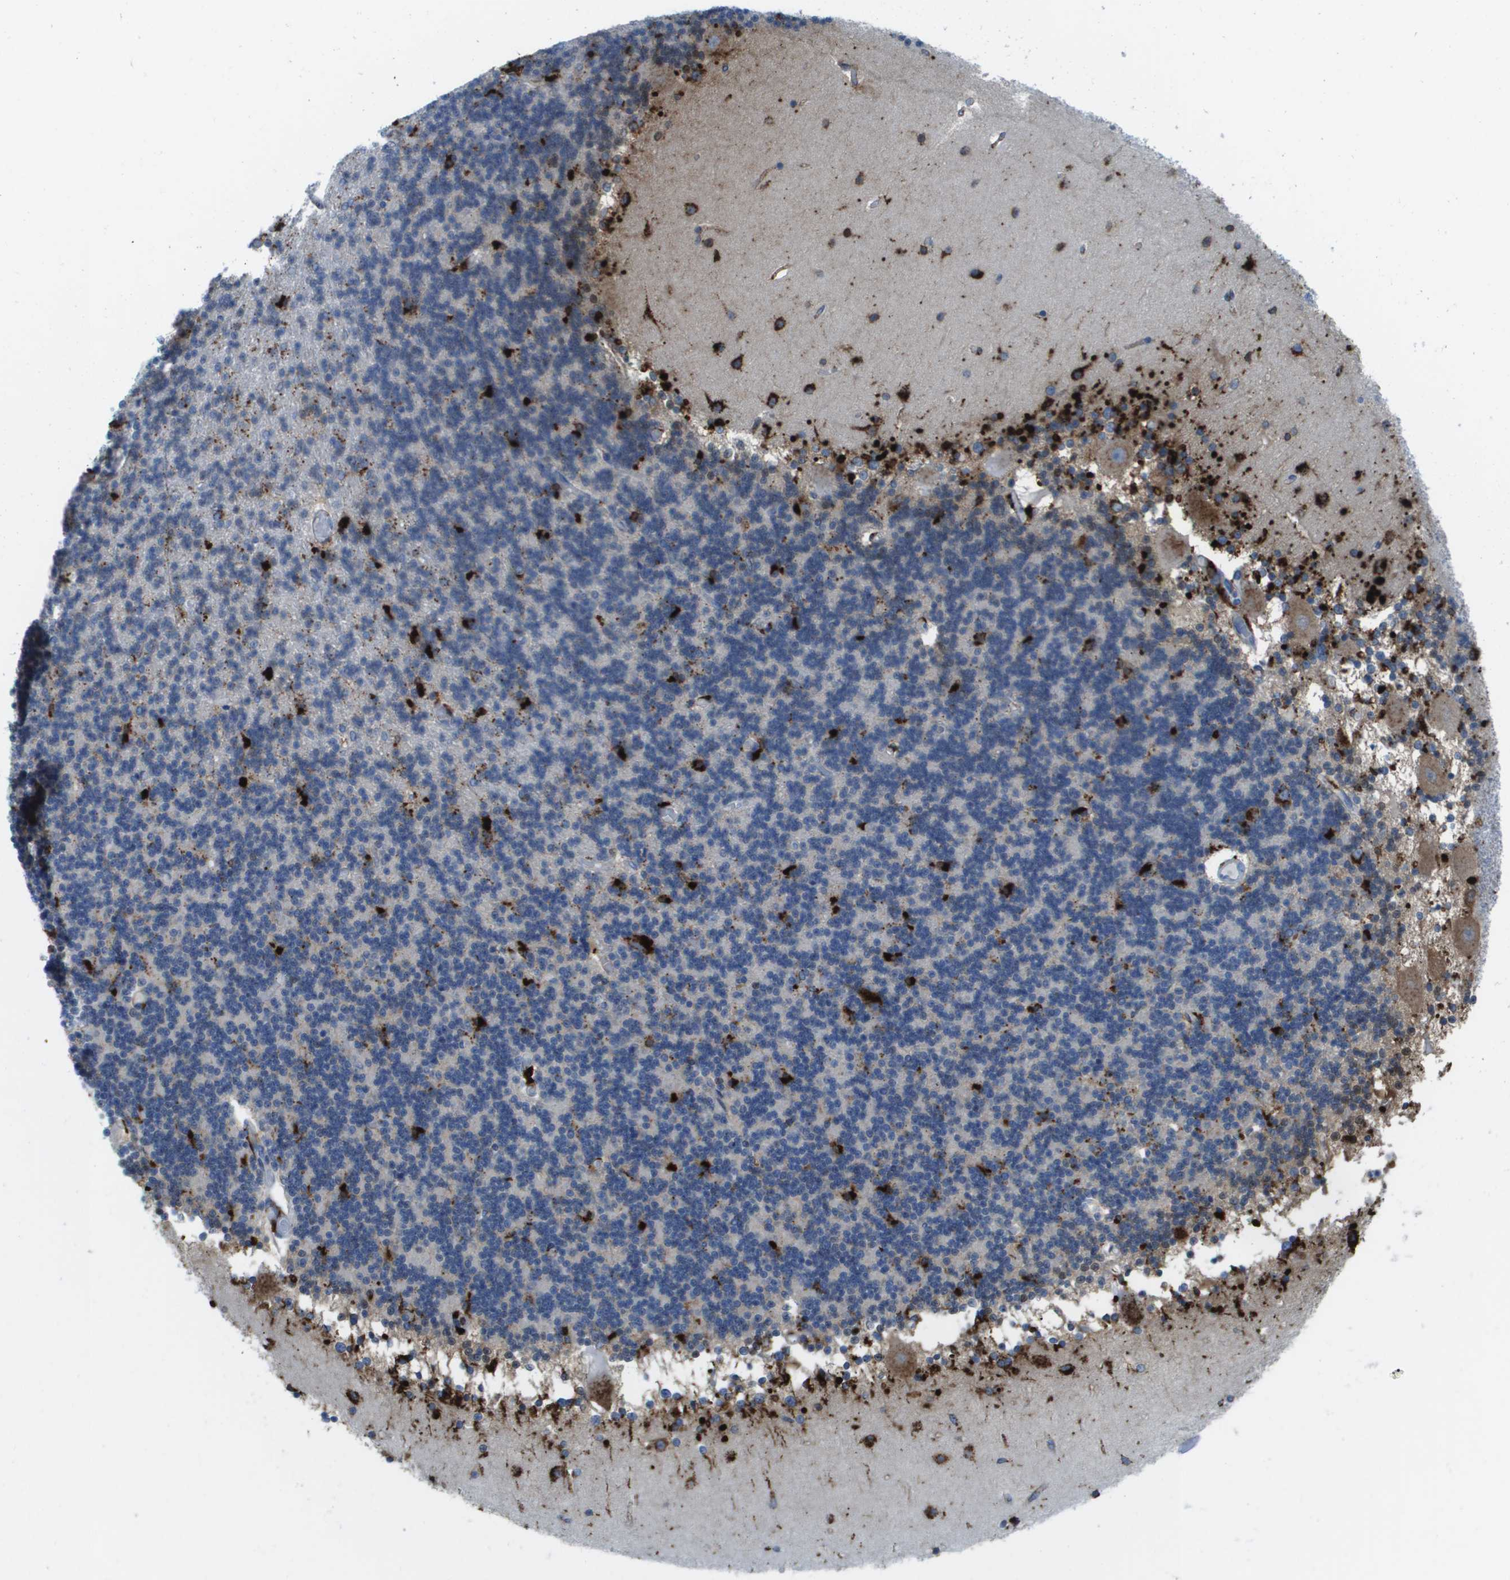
{"staining": {"intensity": "strong", "quantity": "<25%", "location": "cytoplasmic/membranous"}, "tissue": "cerebellum", "cell_type": "Cells in granular layer", "image_type": "normal", "snomed": [{"axis": "morphology", "description": "Normal tissue, NOS"}, {"axis": "topography", "description": "Cerebellum"}], "caption": "IHC histopathology image of unremarkable cerebellum: cerebellum stained using immunohistochemistry (IHC) displays medium levels of strong protein expression localized specifically in the cytoplasmic/membranous of cells in granular layer, appearing as a cytoplasmic/membranous brown color.", "gene": "PRCP", "patient": {"sex": "female", "age": 54}}